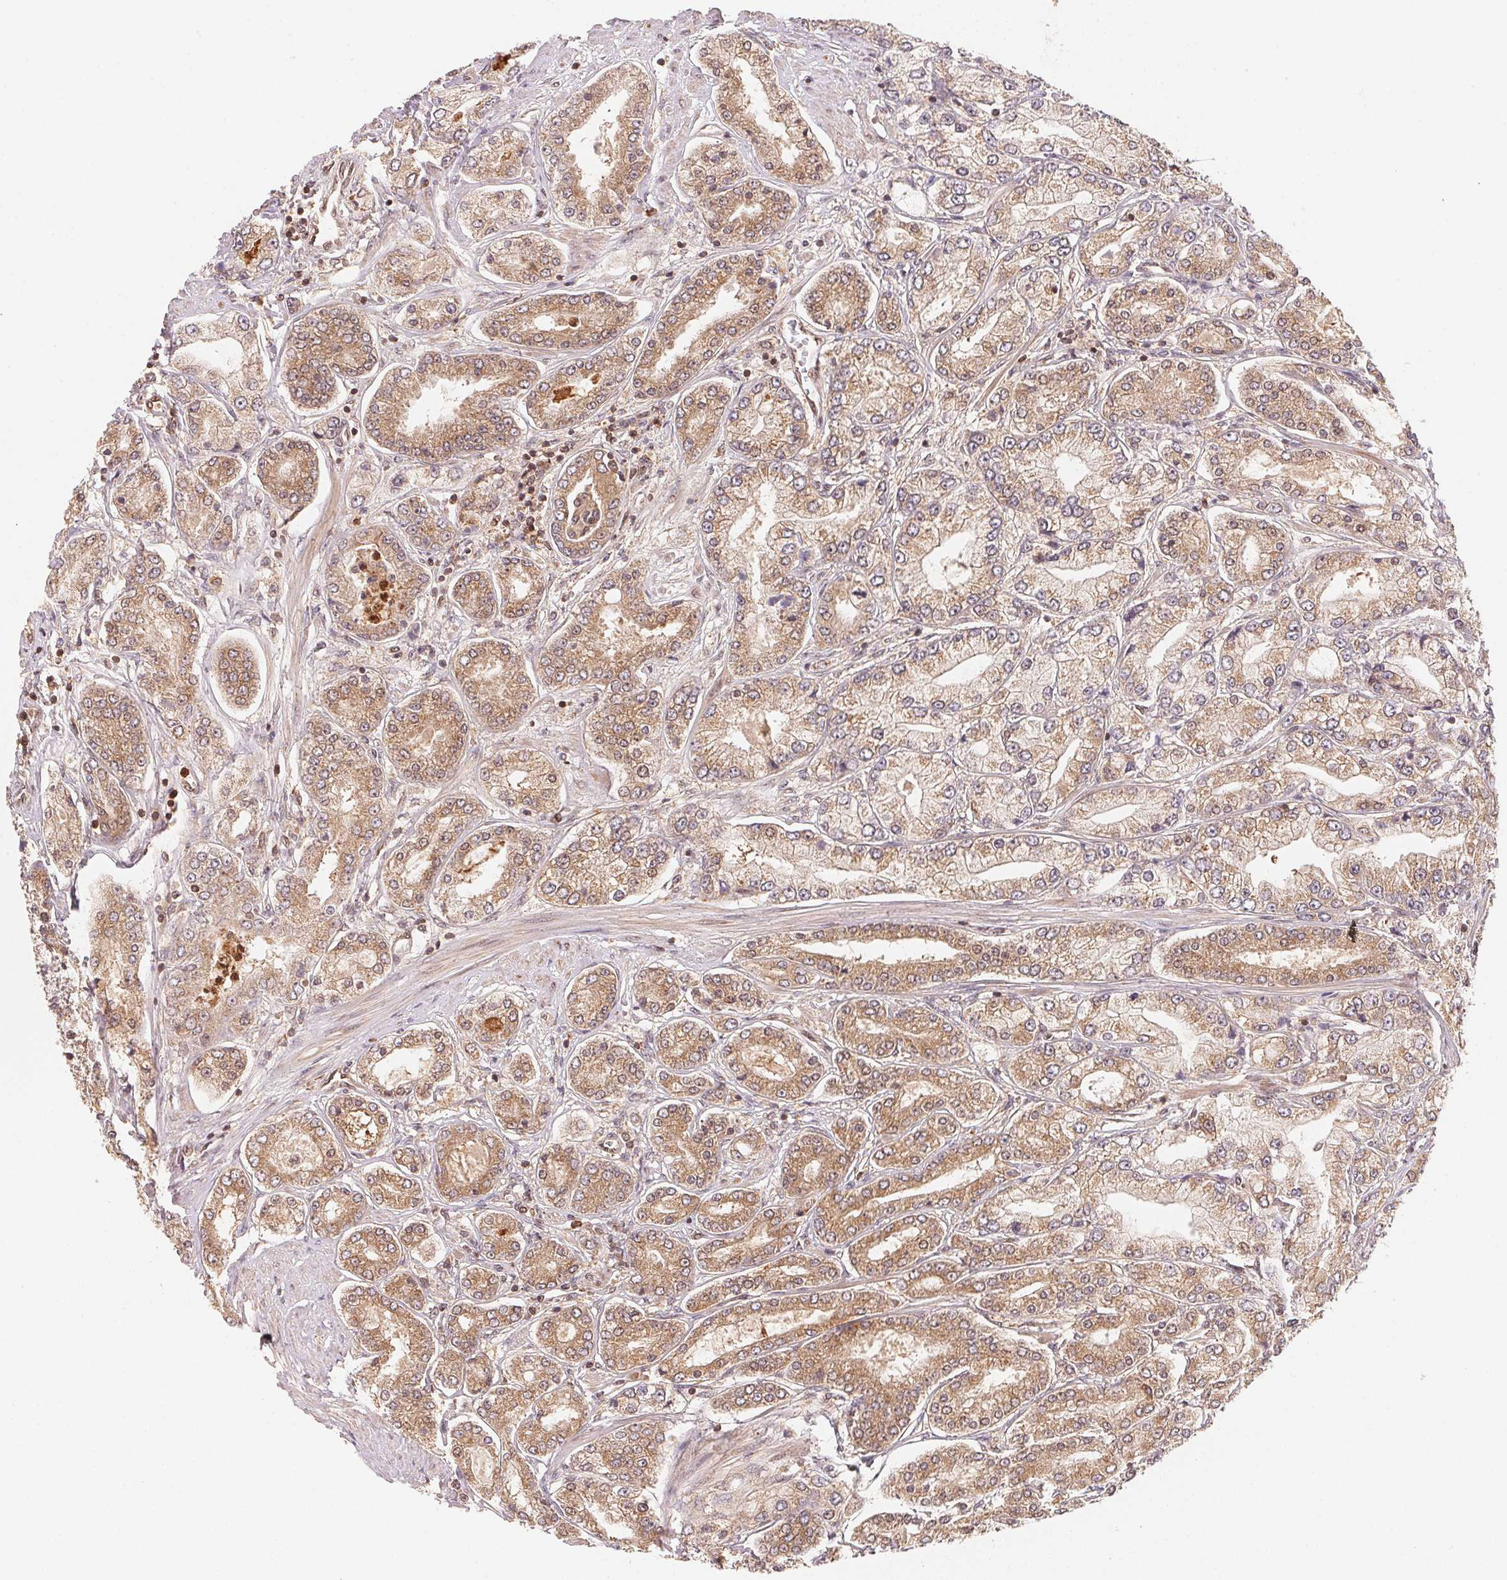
{"staining": {"intensity": "weak", "quantity": ">75%", "location": "cytoplasmic/membranous,nuclear"}, "tissue": "prostate cancer", "cell_type": "Tumor cells", "image_type": "cancer", "snomed": [{"axis": "morphology", "description": "Adenocarcinoma, High grade"}, {"axis": "topography", "description": "Prostate"}], "caption": "Prostate cancer (adenocarcinoma (high-grade)) was stained to show a protein in brown. There is low levels of weak cytoplasmic/membranous and nuclear expression in about >75% of tumor cells. (DAB IHC, brown staining for protein, blue staining for nuclei).", "gene": "CCDC102B", "patient": {"sex": "male", "age": 66}}